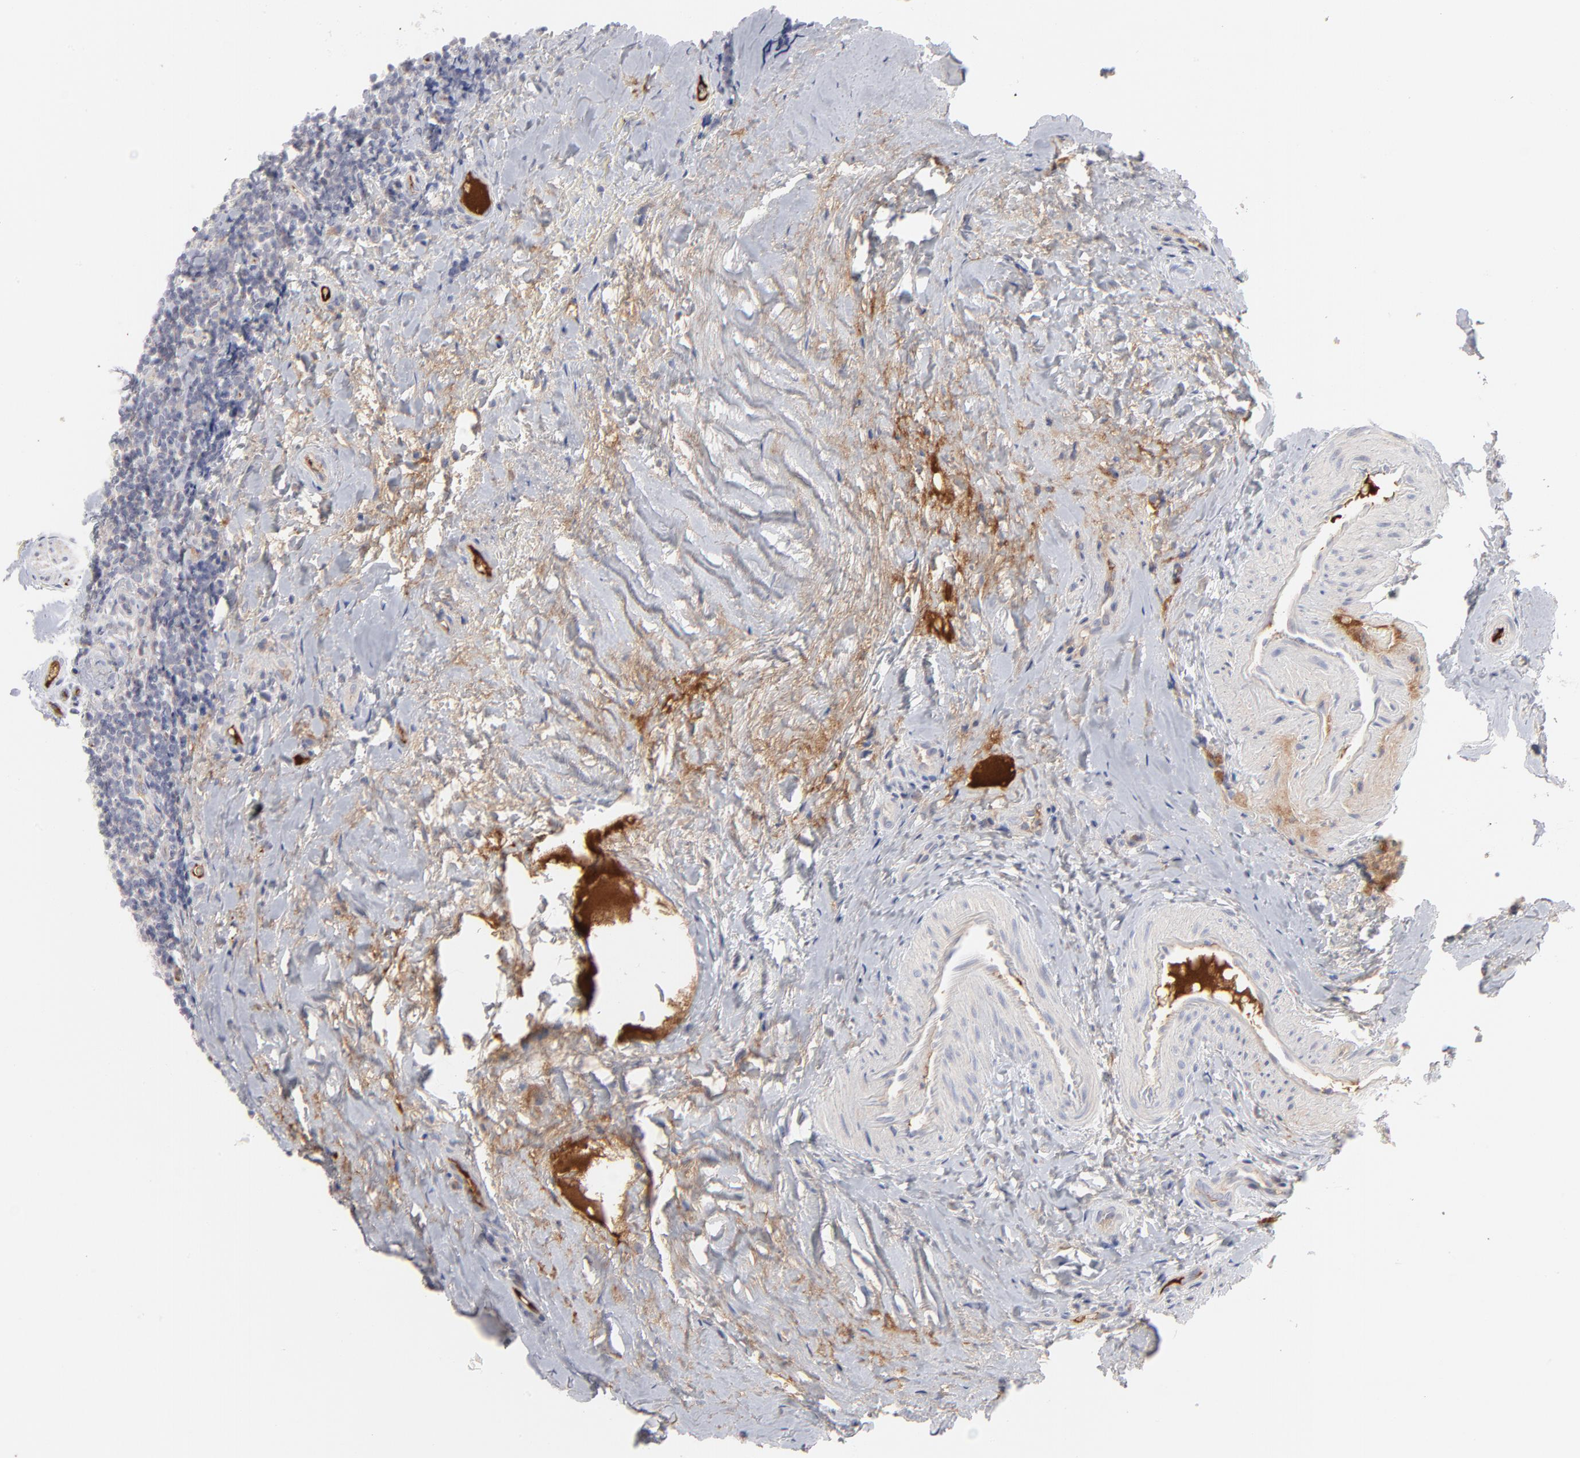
{"staining": {"intensity": "negative", "quantity": "none", "location": "none"}, "tissue": "tonsil", "cell_type": "Germinal center cells", "image_type": "normal", "snomed": [{"axis": "morphology", "description": "Normal tissue, NOS"}, {"axis": "topography", "description": "Tonsil"}], "caption": "Immunohistochemistry (IHC) of benign human tonsil reveals no positivity in germinal center cells. (DAB (3,3'-diaminobenzidine) immunohistochemistry (IHC), high magnification).", "gene": "CCR3", "patient": {"sex": "male", "age": 31}}